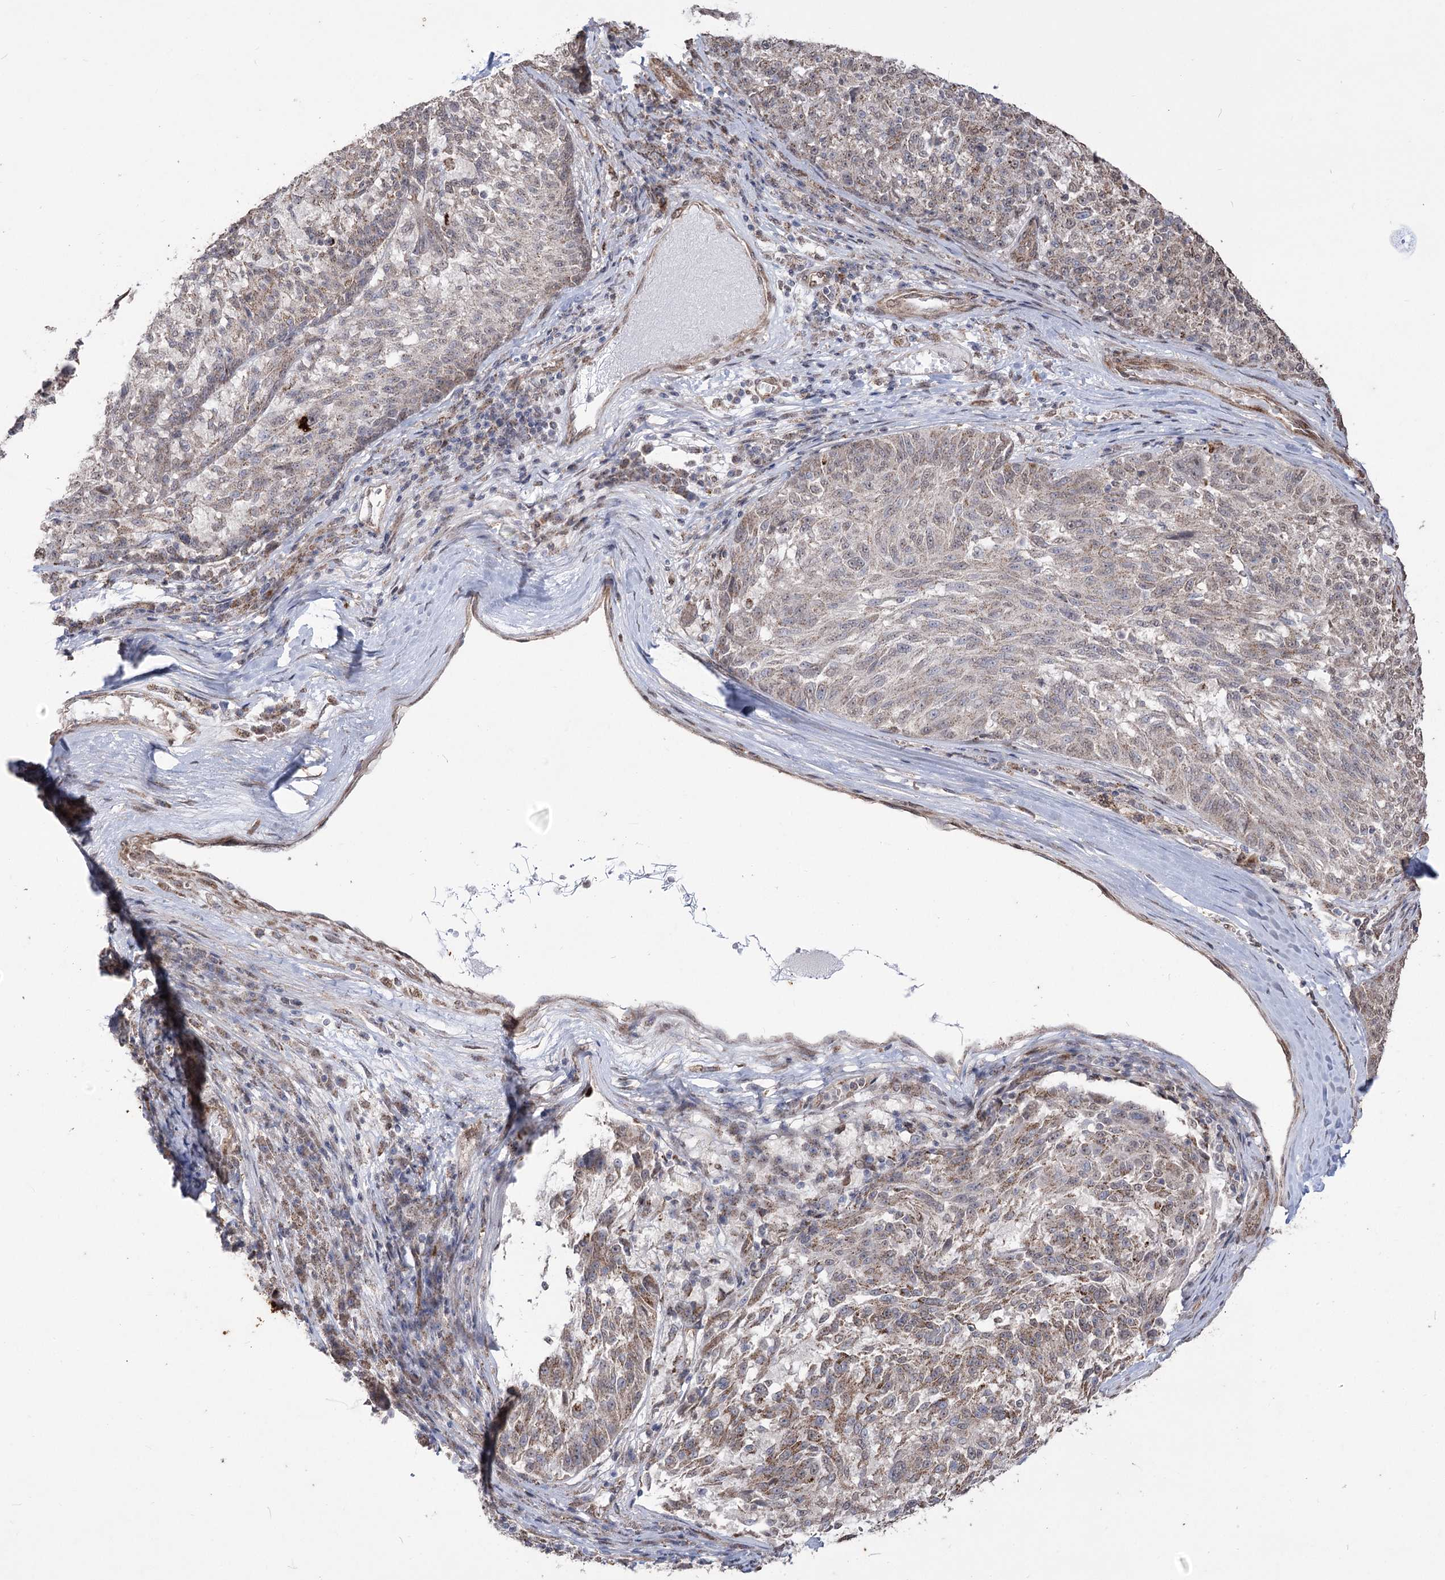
{"staining": {"intensity": "weak", "quantity": ">75%", "location": "cytoplasmic/membranous"}, "tissue": "melanoma", "cell_type": "Tumor cells", "image_type": "cancer", "snomed": [{"axis": "morphology", "description": "Malignant melanoma, NOS"}, {"axis": "topography", "description": "Skin"}], "caption": "IHC micrograph of neoplastic tissue: human melanoma stained using immunohistochemistry displays low levels of weak protein expression localized specifically in the cytoplasmic/membranous of tumor cells, appearing as a cytoplasmic/membranous brown color.", "gene": "ZSCAN23", "patient": {"sex": "male", "age": 53}}